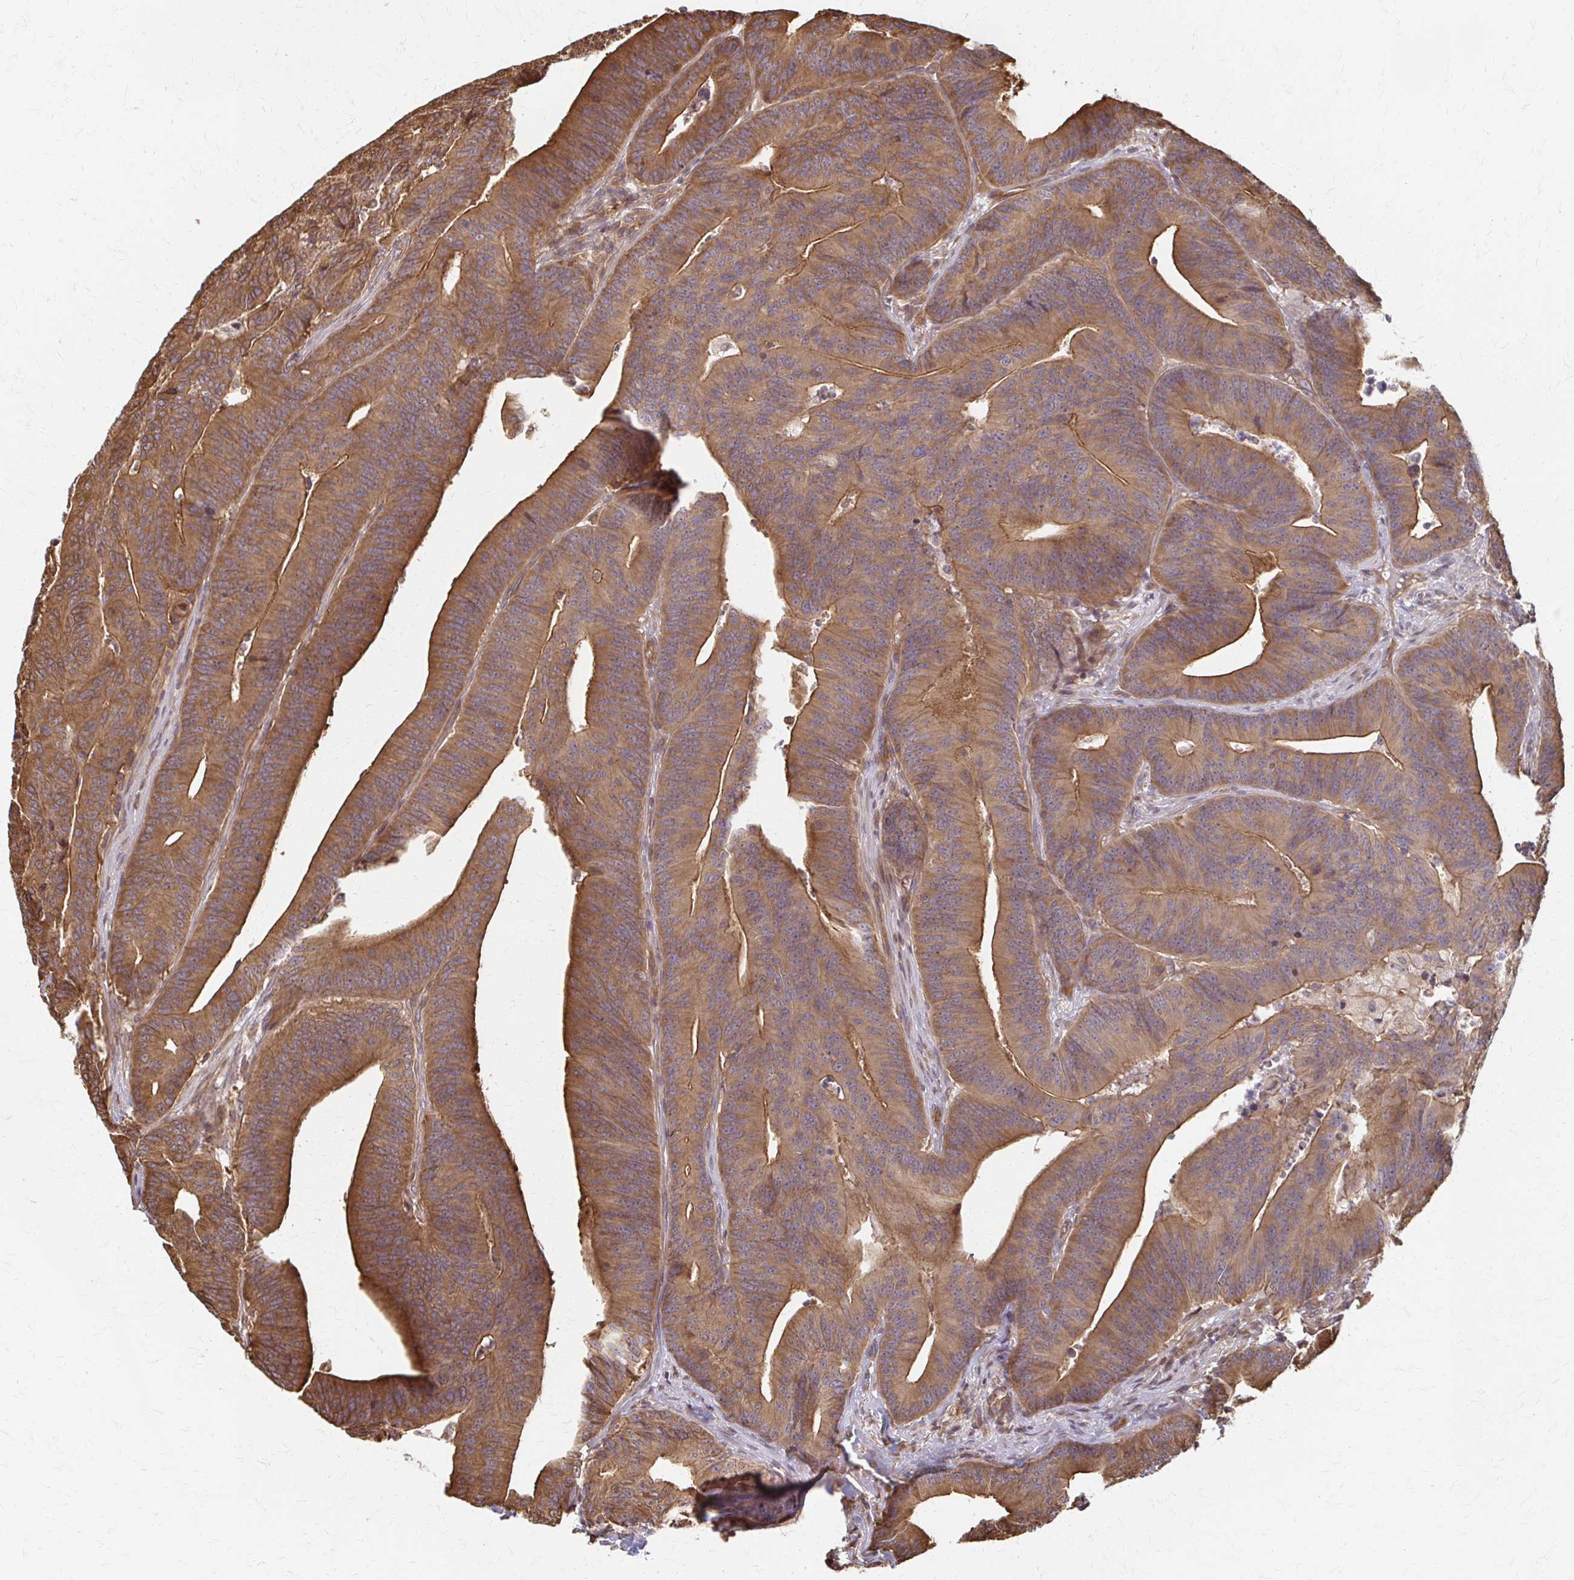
{"staining": {"intensity": "moderate", "quantity": ">75%", "location": "cytoplasmic/membranous"}, "tissue": "colorectal cancer", "cell_type": "Tumor cells", "image_type": "cancer", "snomed": [{"axis": "morphology", "description": "Adenocarcinoma, NOS"}, {"axis": "topography", "description": "Colon"}], "caption": "High-magnification brightfield microscopy of colorectal cancer stained with DAB (brown) and counterstained with hematoxylin (blue). tumor cells exhibit moderate cytoplasmic/membranous positivity is identified in approximately>75% of cells.", "gene": "ARHGAP35", "patient": {"sex": "female", "age": 78}}